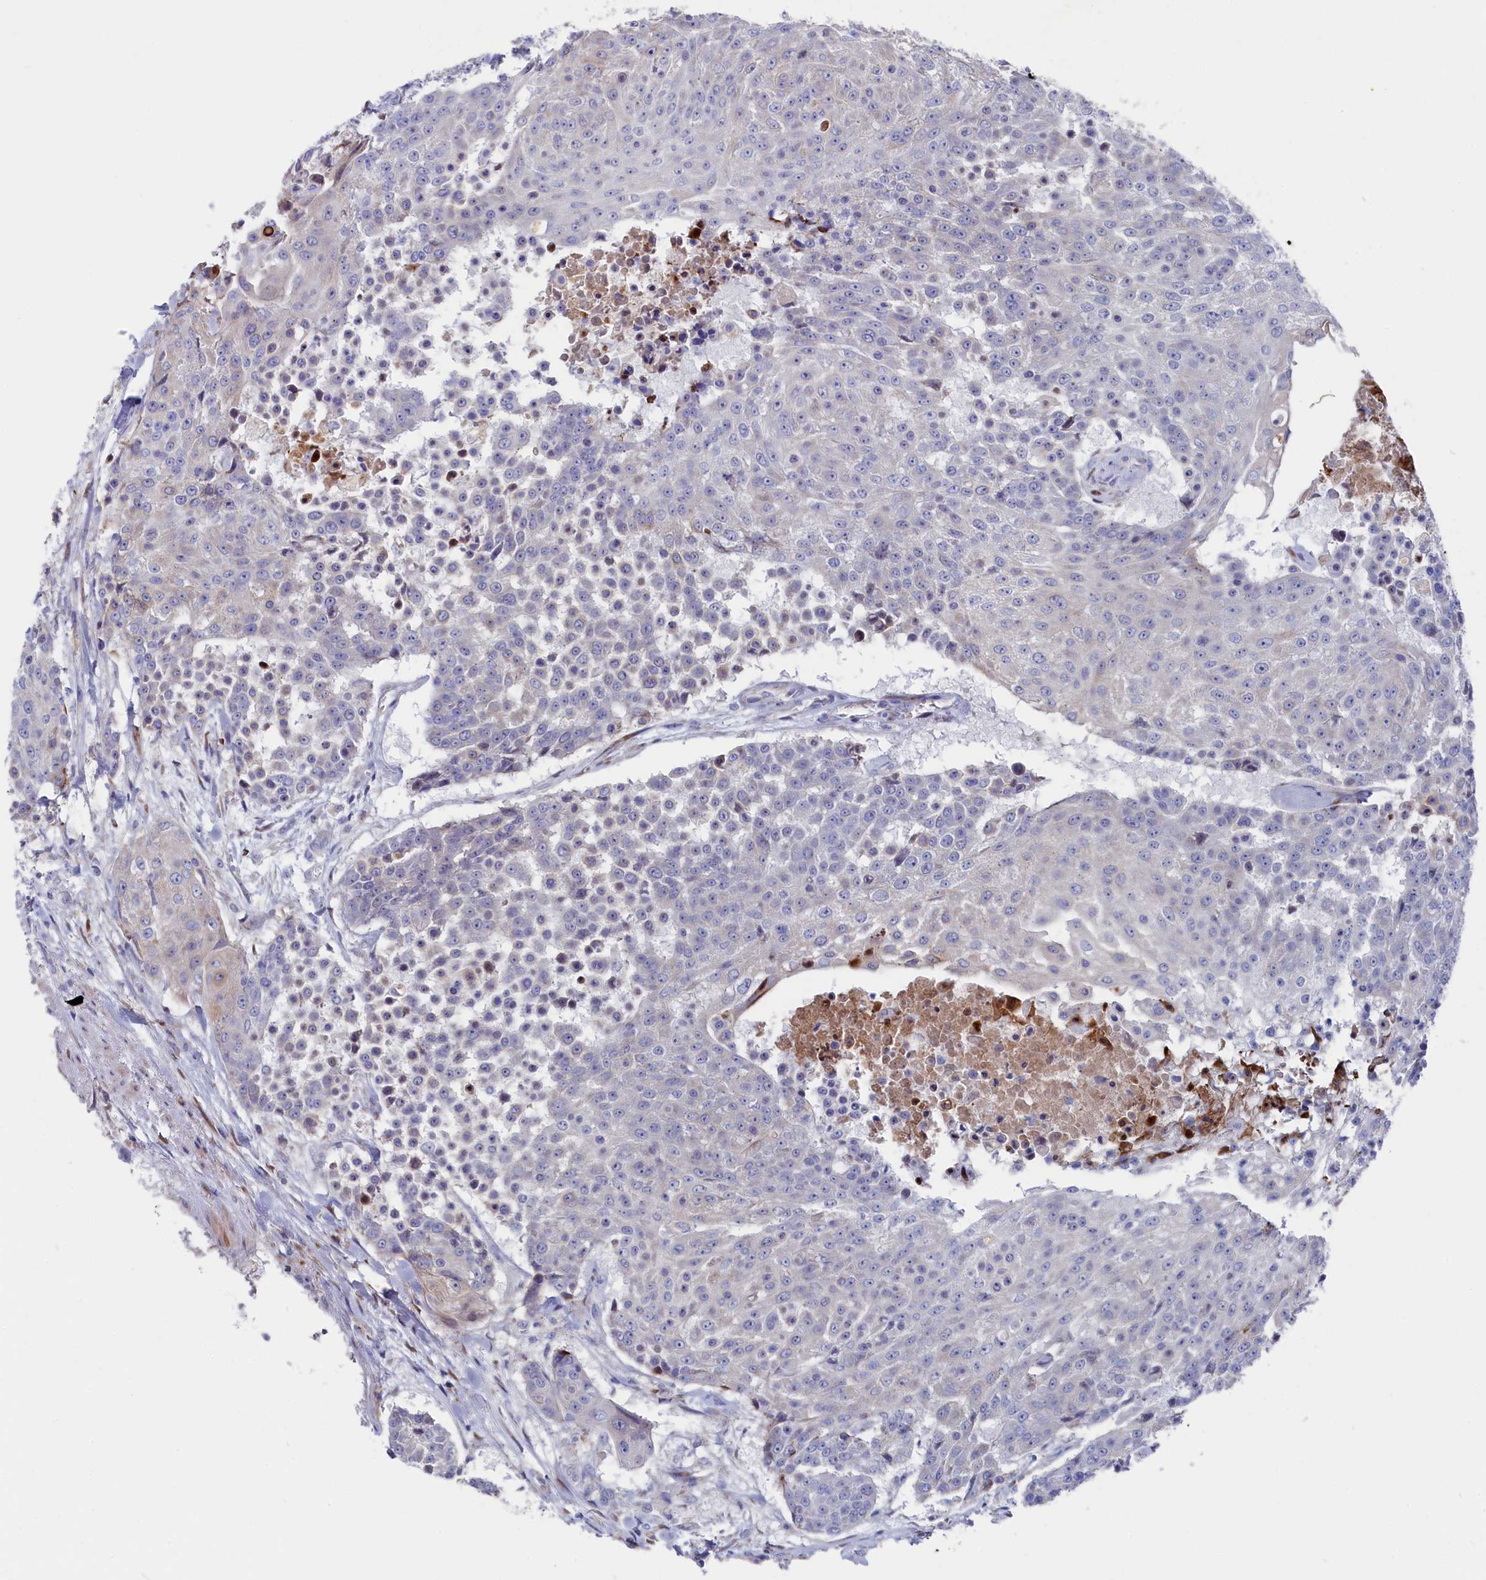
{"staining": {"intensity": "weak", "quantity": "<25%", "location": "cytoplasmic/membranous"}, "tissue": "urothelial cancer", "cell_type": "Tumor cells", "image_type": "cancer", "snomed": [{"axis": "morphology", "description": "Urothelial carcinoma, High grade"}, {"axis": "topography", "description": "Urinary bladder"}], "caption": "Tumor cells show no significant positivity in urothelial carcinoma (high-grade).", "gene": "NUDT7", "patient": {"sex": "female", "age": 63}}